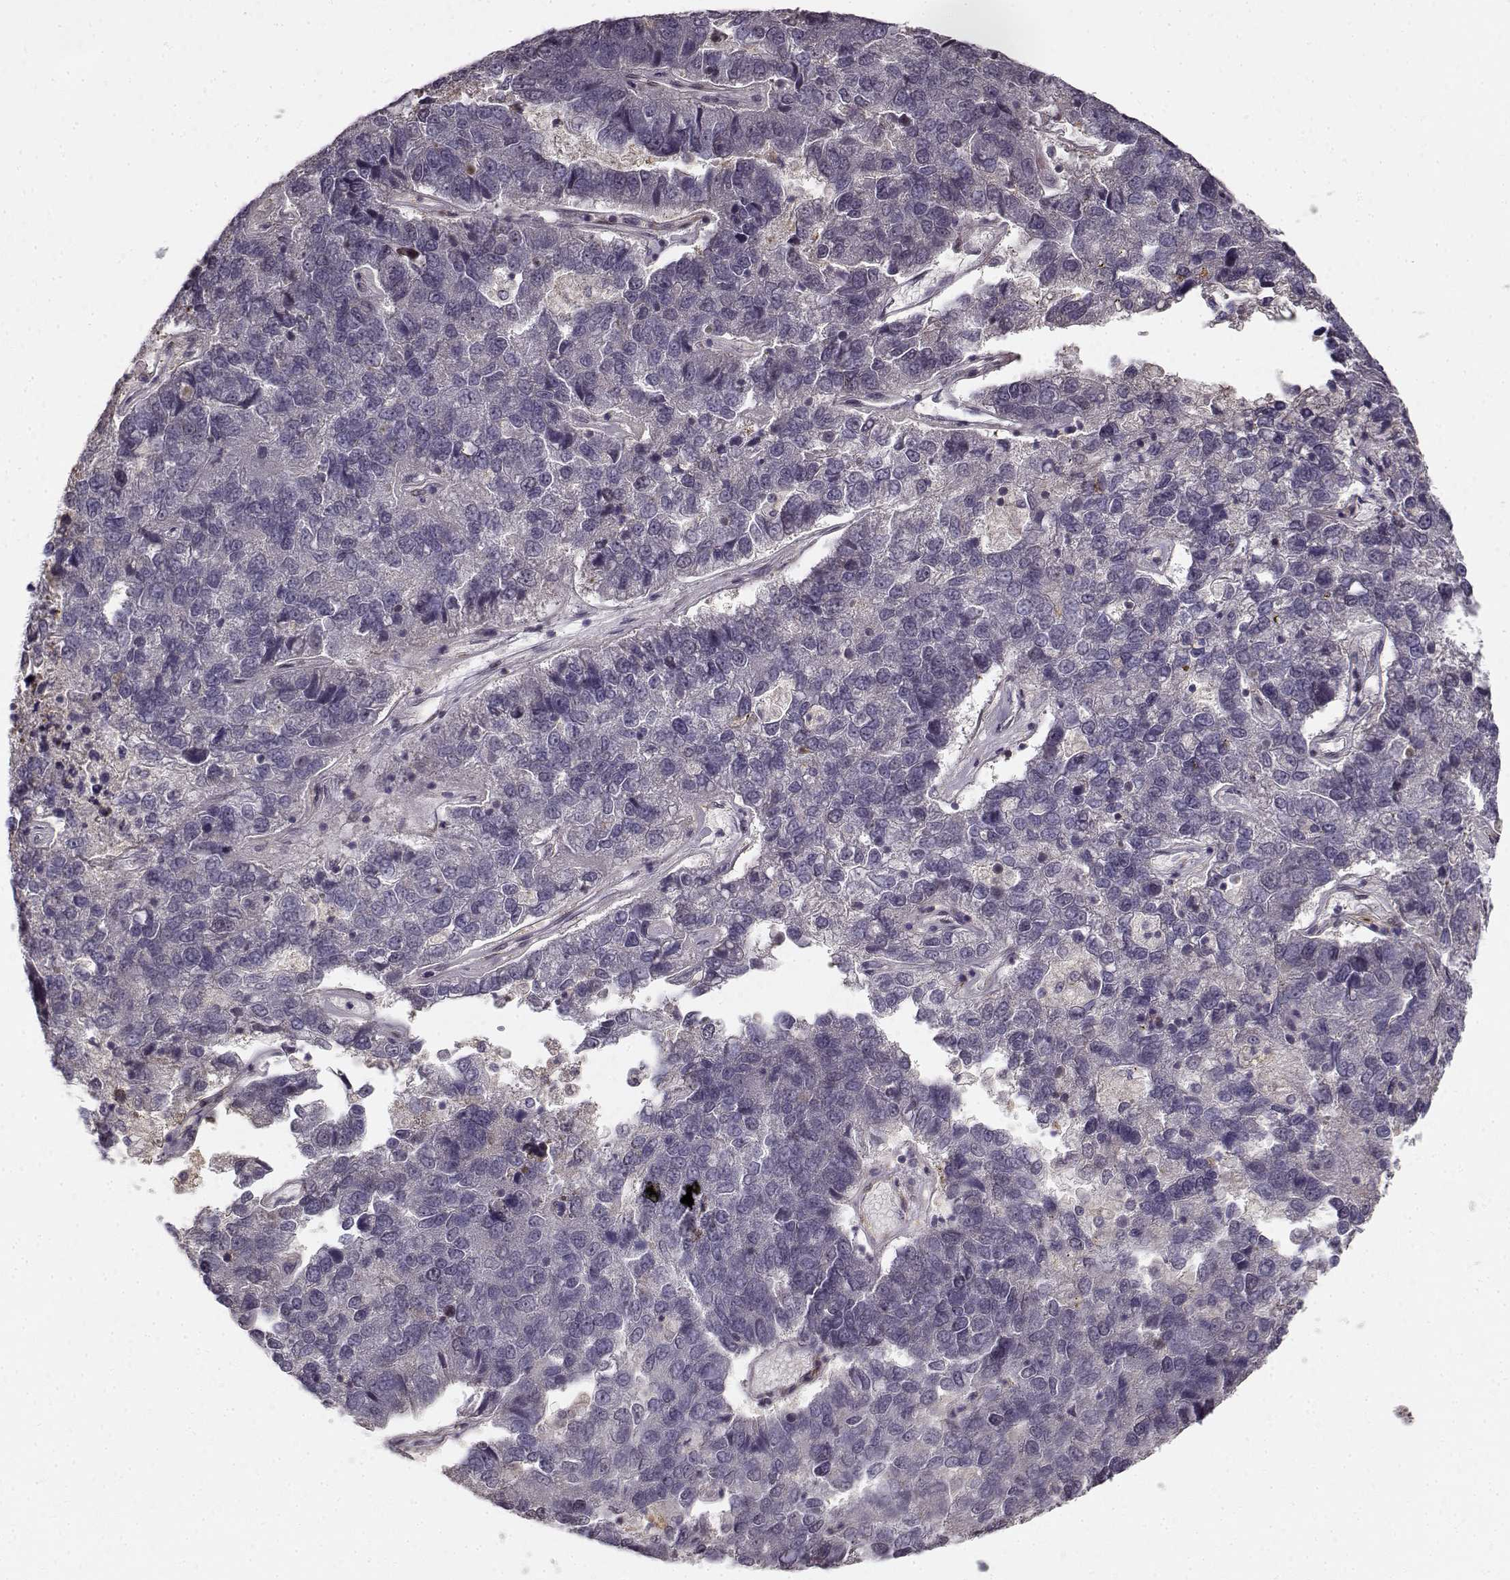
{"staining": {"intensity": "negative", "quantity": "none", "location": "none"}, "tissue": "pancreatic cancer", "cell_type": "Tumor cells", "image_type": "cancer", "snomed": [{"axis": "morphology", "description": "Adenocarcinoma, NOS"}, {"axis": "topography", "description": "Pancreas"}], "caption": "IHC image of pancreatic cancer (adenocarcinoma) stained for a protein (brown), which shows no staining in tumor cells.", "gene": "RGS9BP", "patient": {"sex": "female", "age": 61}}